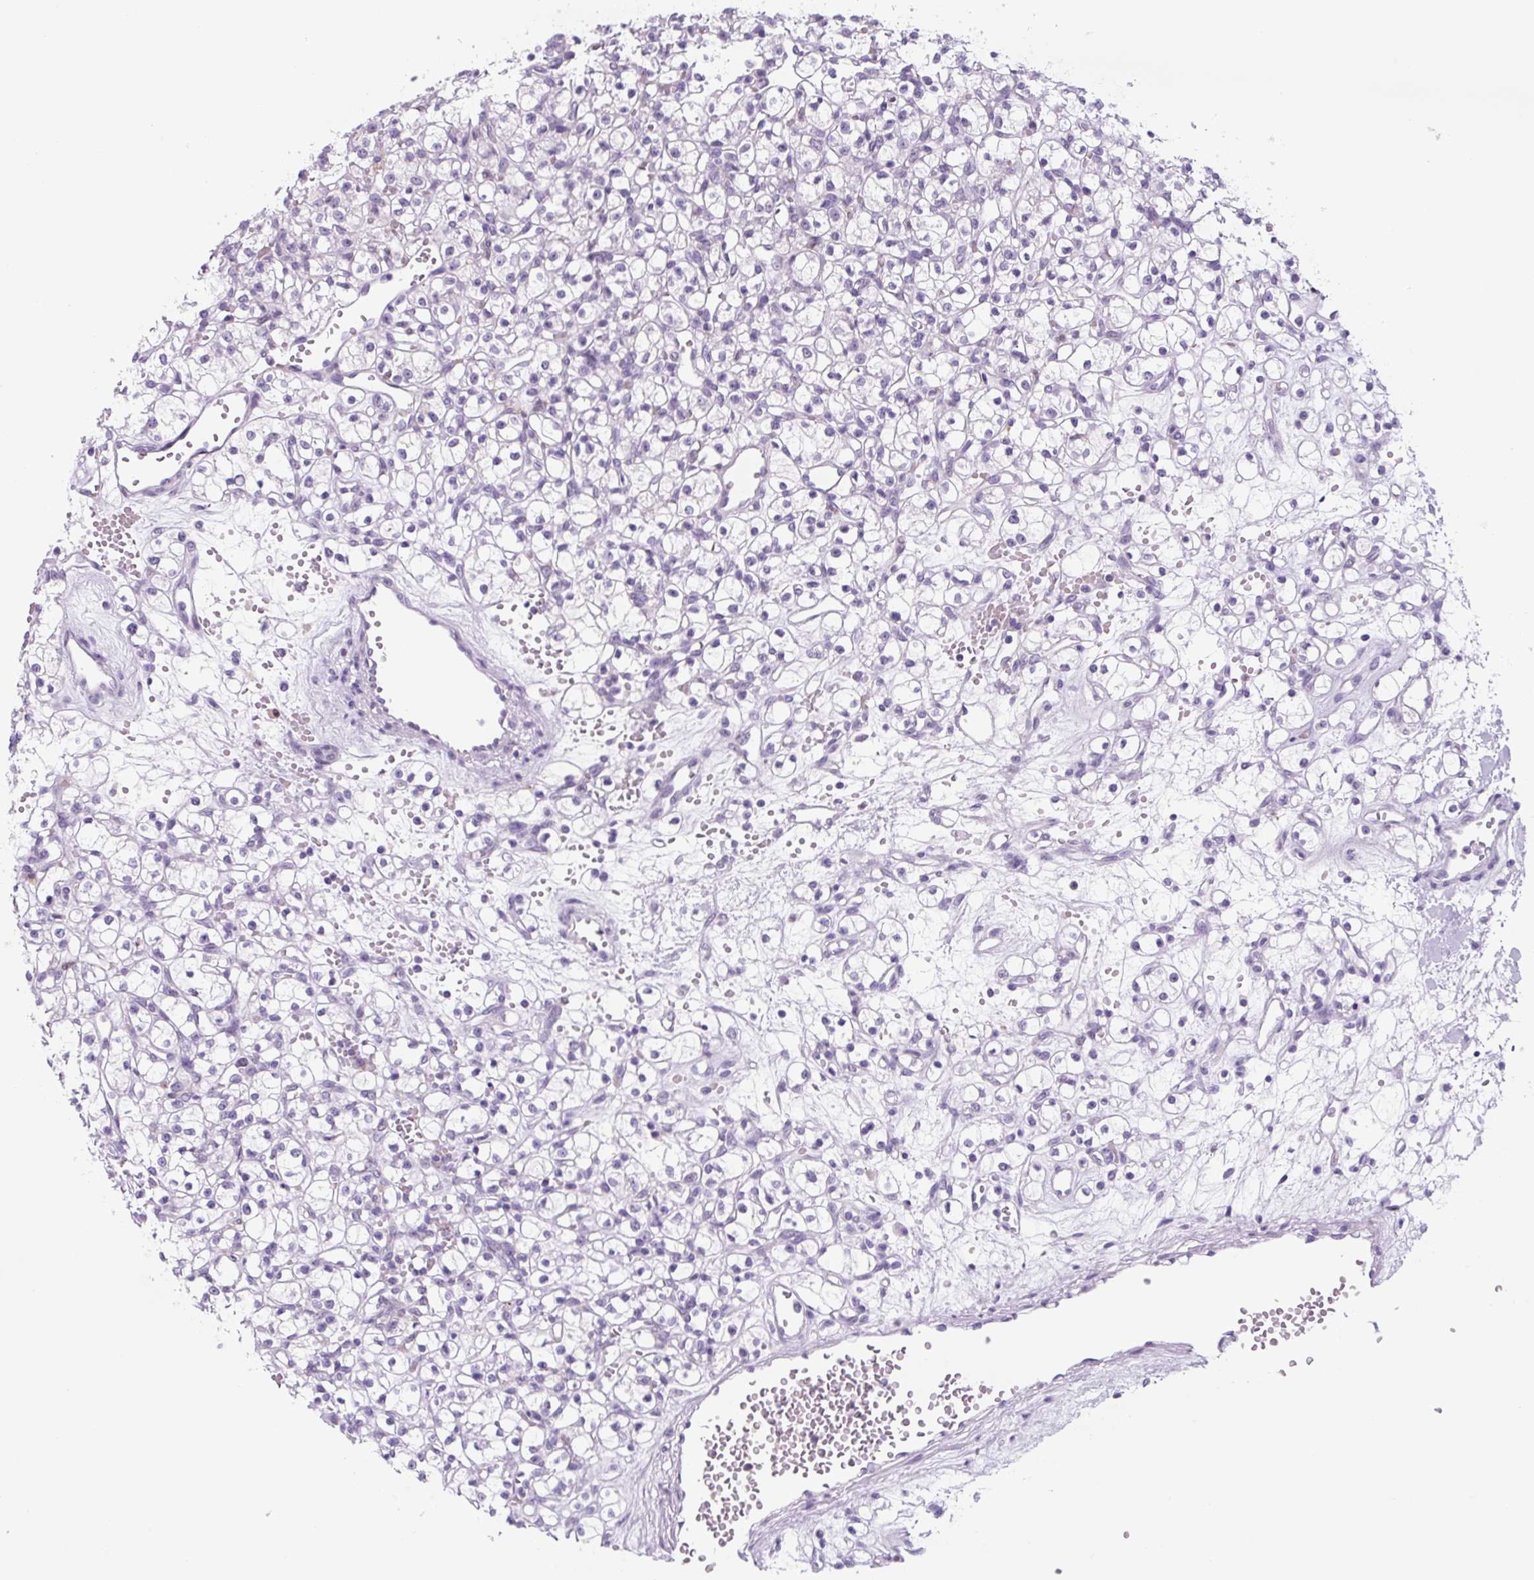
{"staining": {"intensity": "negative", "quantity": "none", "location": "none"}, "tissue": "renal cancer", "cell_type": "Tumor cells", "image_type": "cancer", "snomed": [{"axis": "morphology", "description": "Adenocarcinoma, NOS"}, {"axis": "topography", "description": "Kidney"}], "caption": "There is no significant expression in tumor cells of renal cancer.", "gene": "TNFRSF8", "patient": {"sex": "female", "age": 59}}